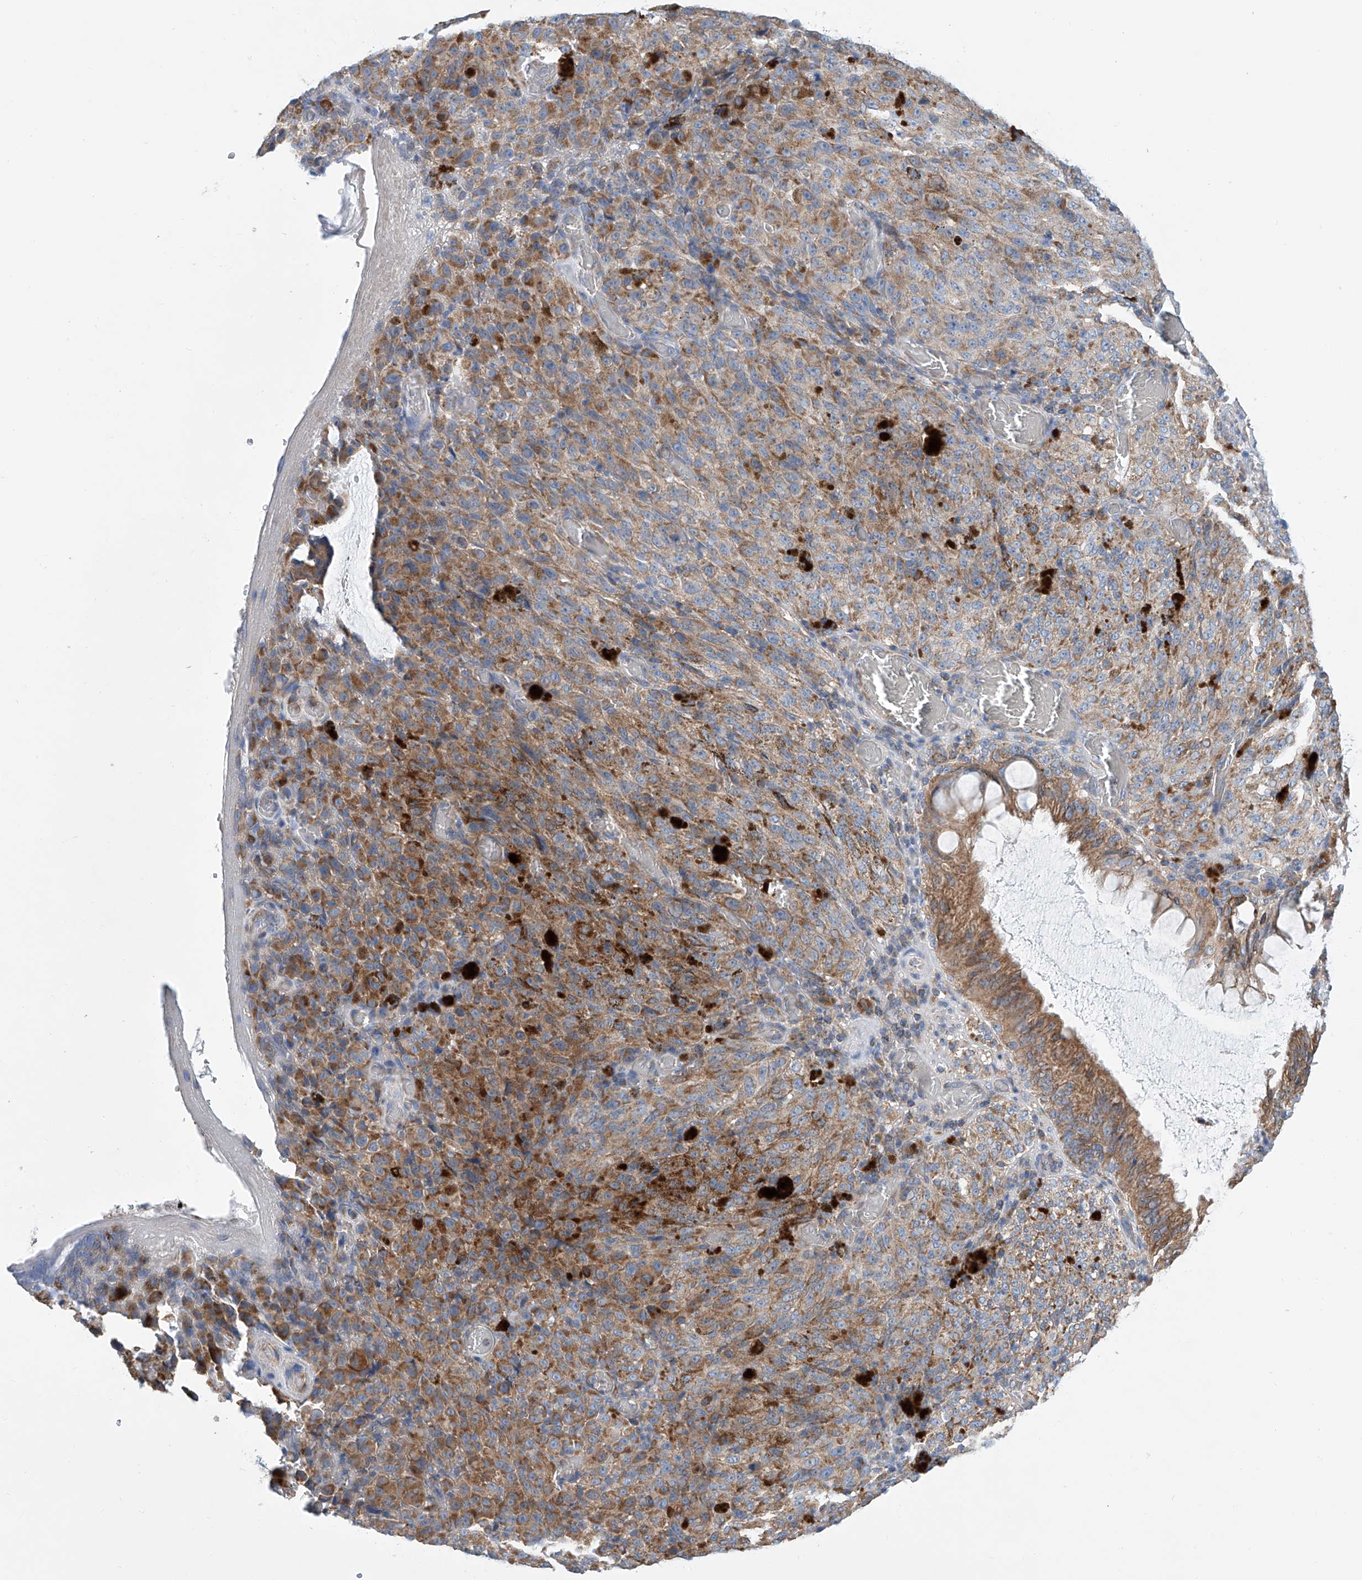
{"staining": {"intensity": "moderate", "quantity": "25%-75%", "location": "cytoplasmic/membranous"}, "tissue": "melanoma", "cell_type": "Tumor cells", "image_type": "cancer", "snomed": [{"axis": "morphology", "description": "Malignant melanoma, NOS"}, {"axis": "topography", "description": "Rectum"}], "caption": "Melanoma stained for a protein (brown) demonstrates moderate cytoplasmic/membranous positive expression in approximately 25%-75% of tumor cells.", "gene": "MAD2L1", "patient": {"sex": "female", "age": 81}}